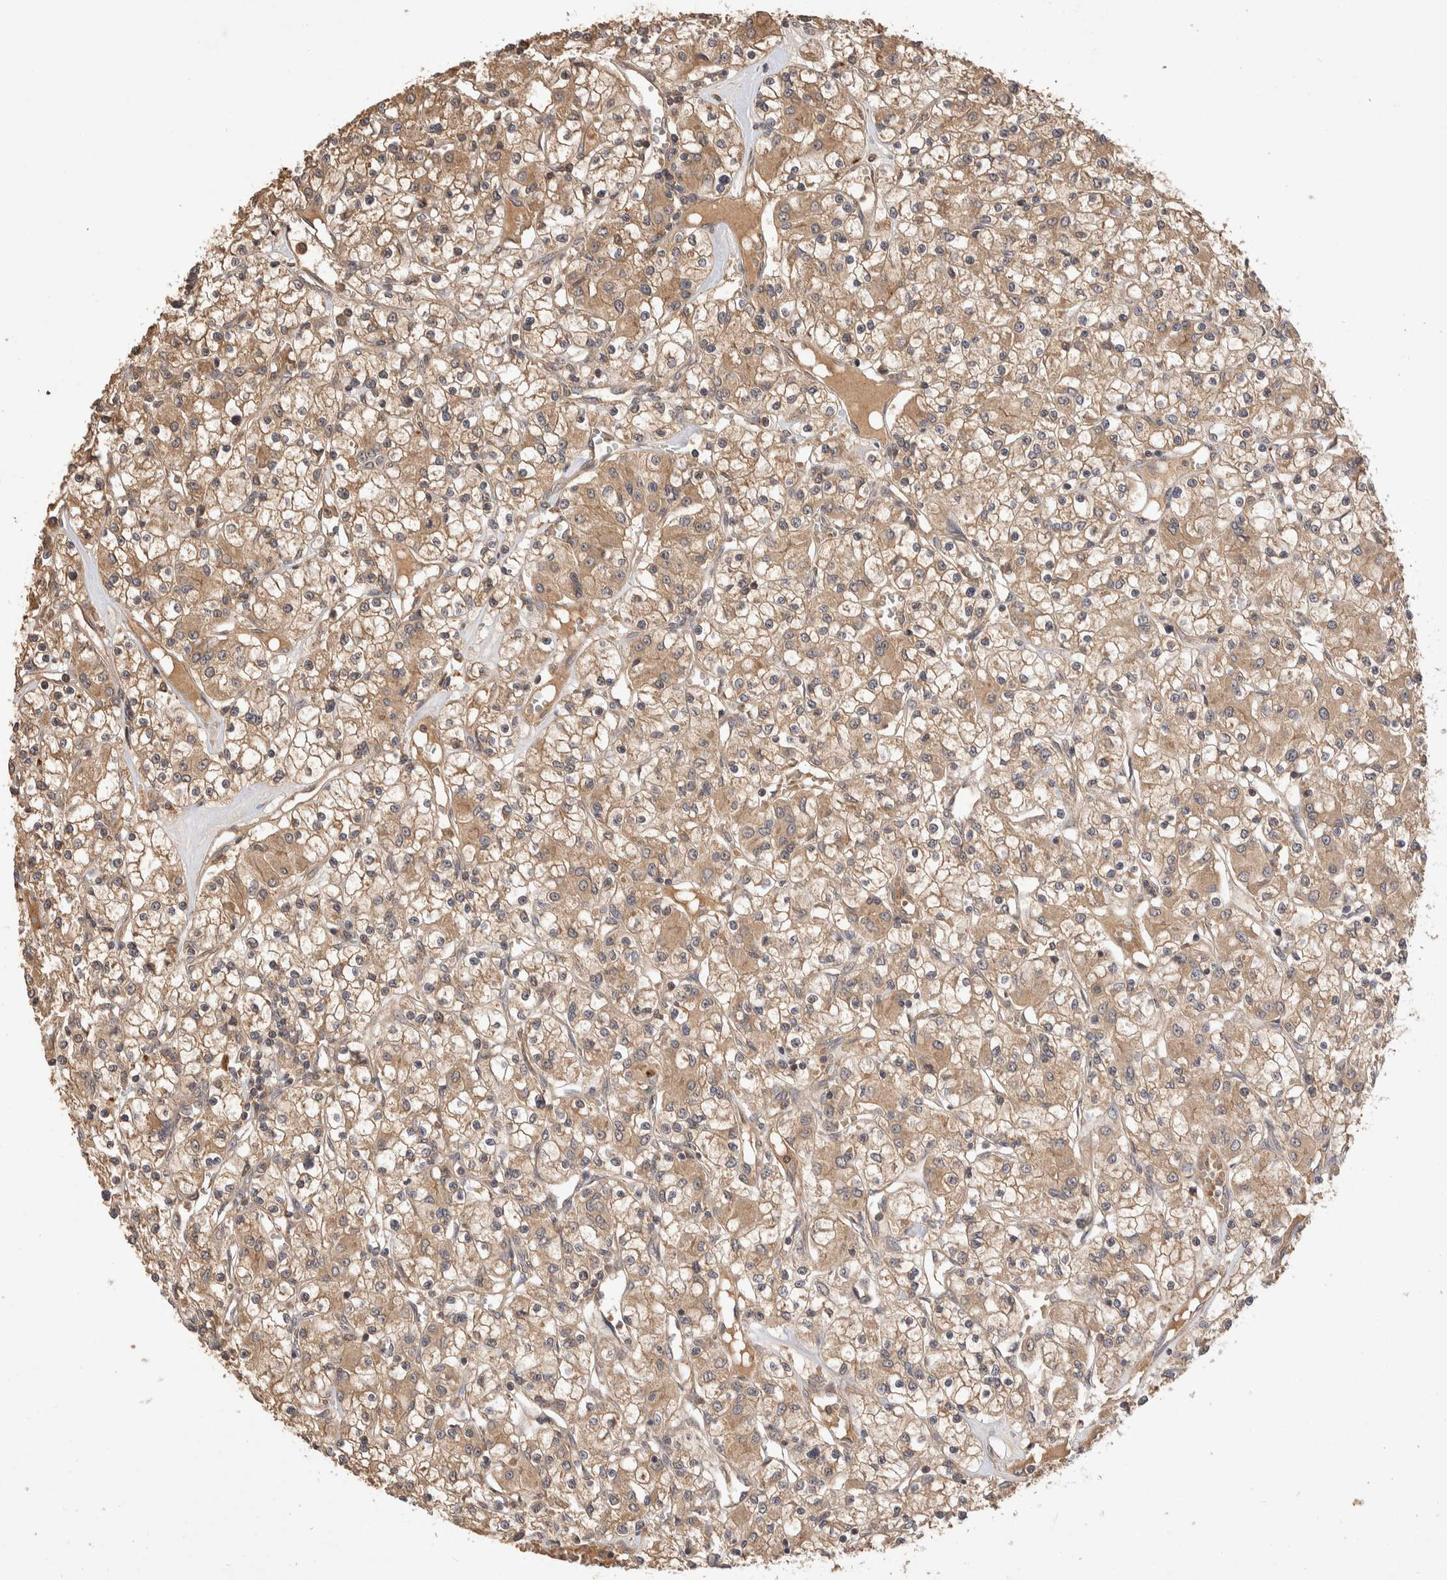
{"staining": {"intensity": "moderate", "quantity": ">75%", "location": "cytoplasmic/membranous"}, "tissue": "renal cancer", "cell_type": "Tumor cells", "image_type": "cancer", "snomed": [{"axis": "morphology", "description": "Adenocarcinoma, NOS"}, {"axis": "topography", "description": "Kidney"}], "caption": "This image shows immunohistochemistry (IHC) staining of human renal cancer (adenocarcinoma), with medium moderate cytoplasmic/membranous staining in about >75% of tumor cells.", "gene": "NSMAF", "patient": {"sex": "female", "age": 59}}